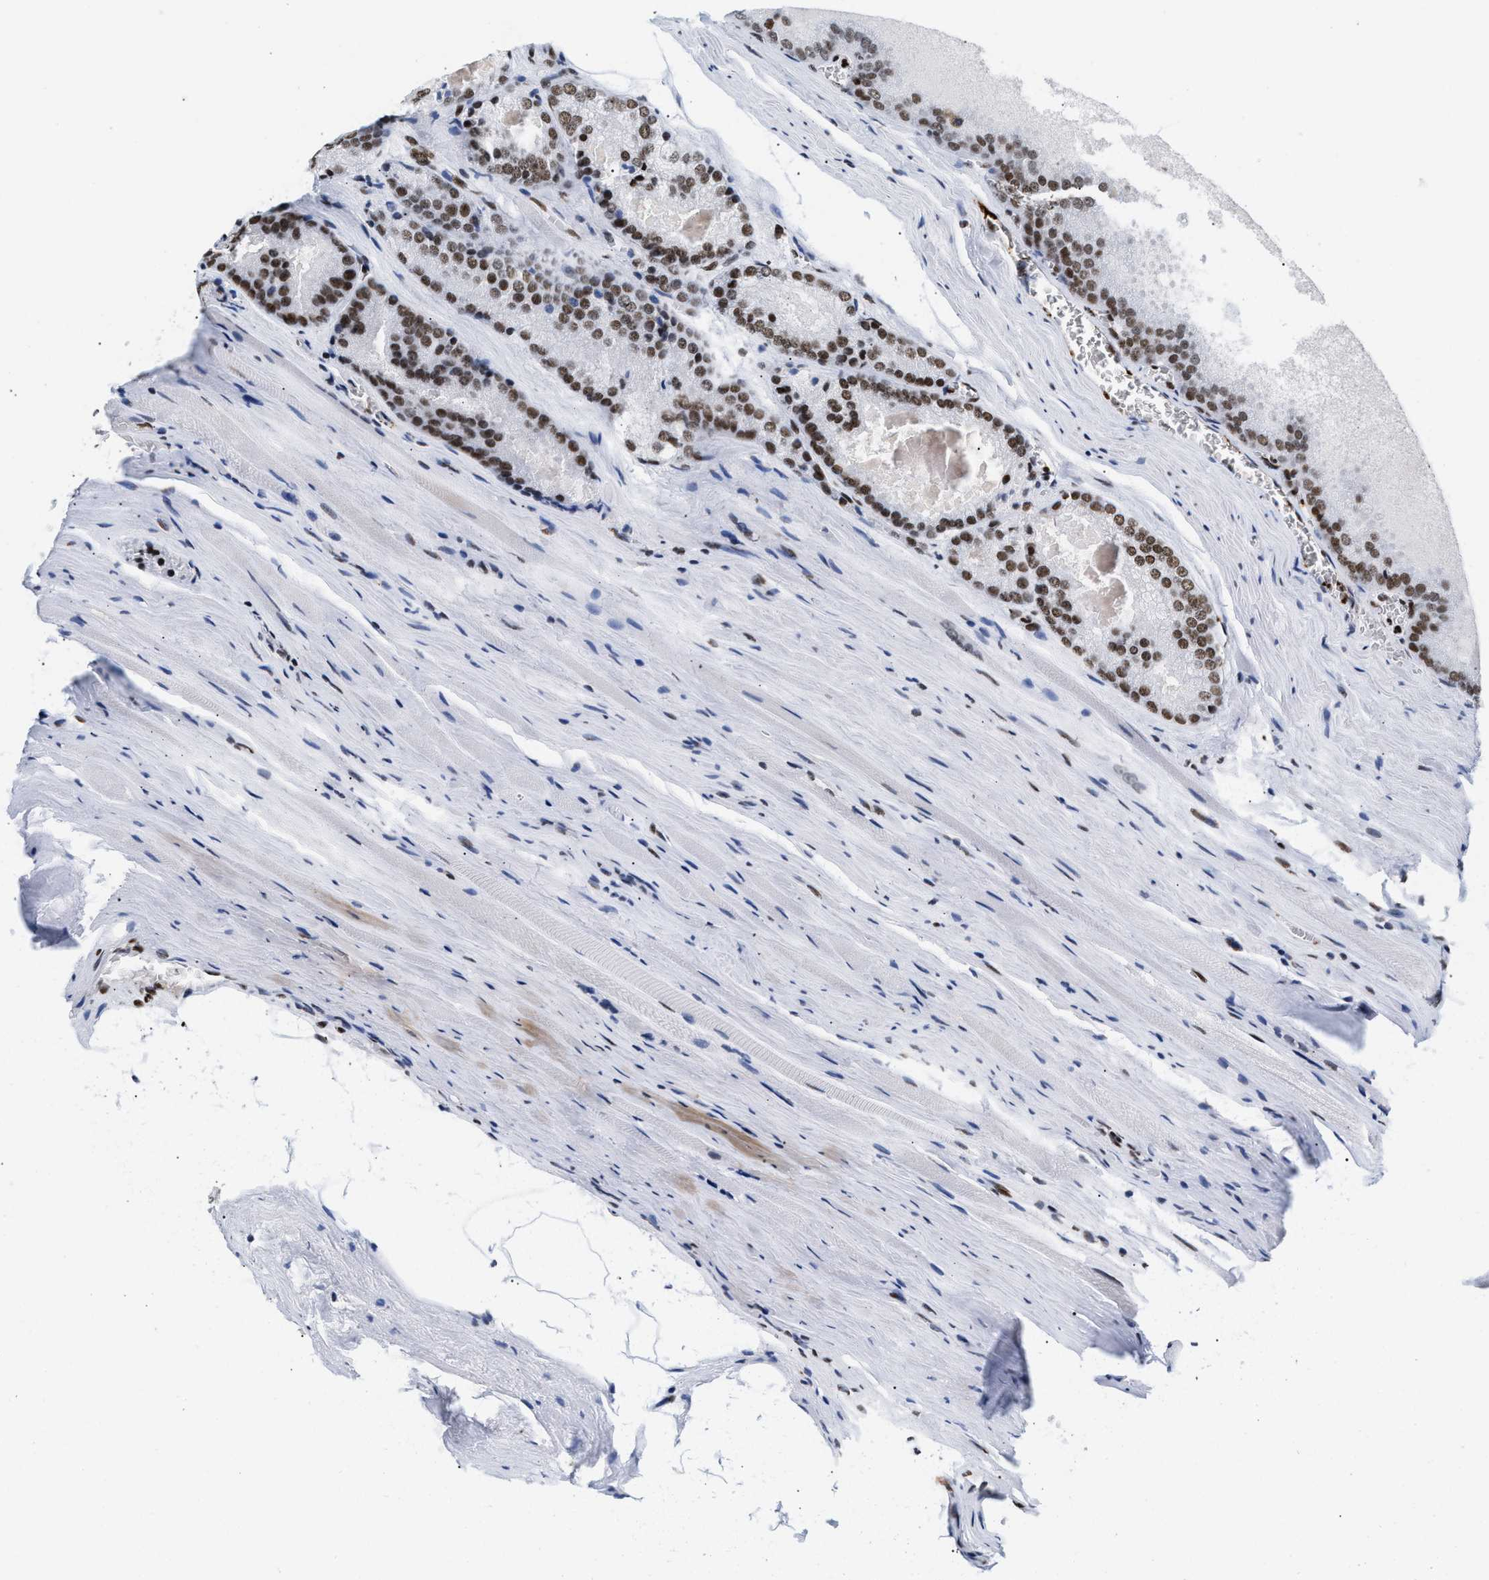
{"staining": {"intensity": "moderate", "quantity": ">75%", "location": "nuclear"}, "tissue": "prostate cancer", "cell_type": "Tumor cells", "image_type": "cancer", "snomed": [{"axis": "morphology", "description": "Adenocarcinoma, Low grade"}, {"axis": "topography", "description": "Prostate"}], "caption": "The micrograph displays a brown stain indicating the presence of a protein in the nuclear of tumor cells in adenocarcinoma (low-grade) (prostate).", "gene": "RAD21", "patient": {"sex": "male", "age": 64}}